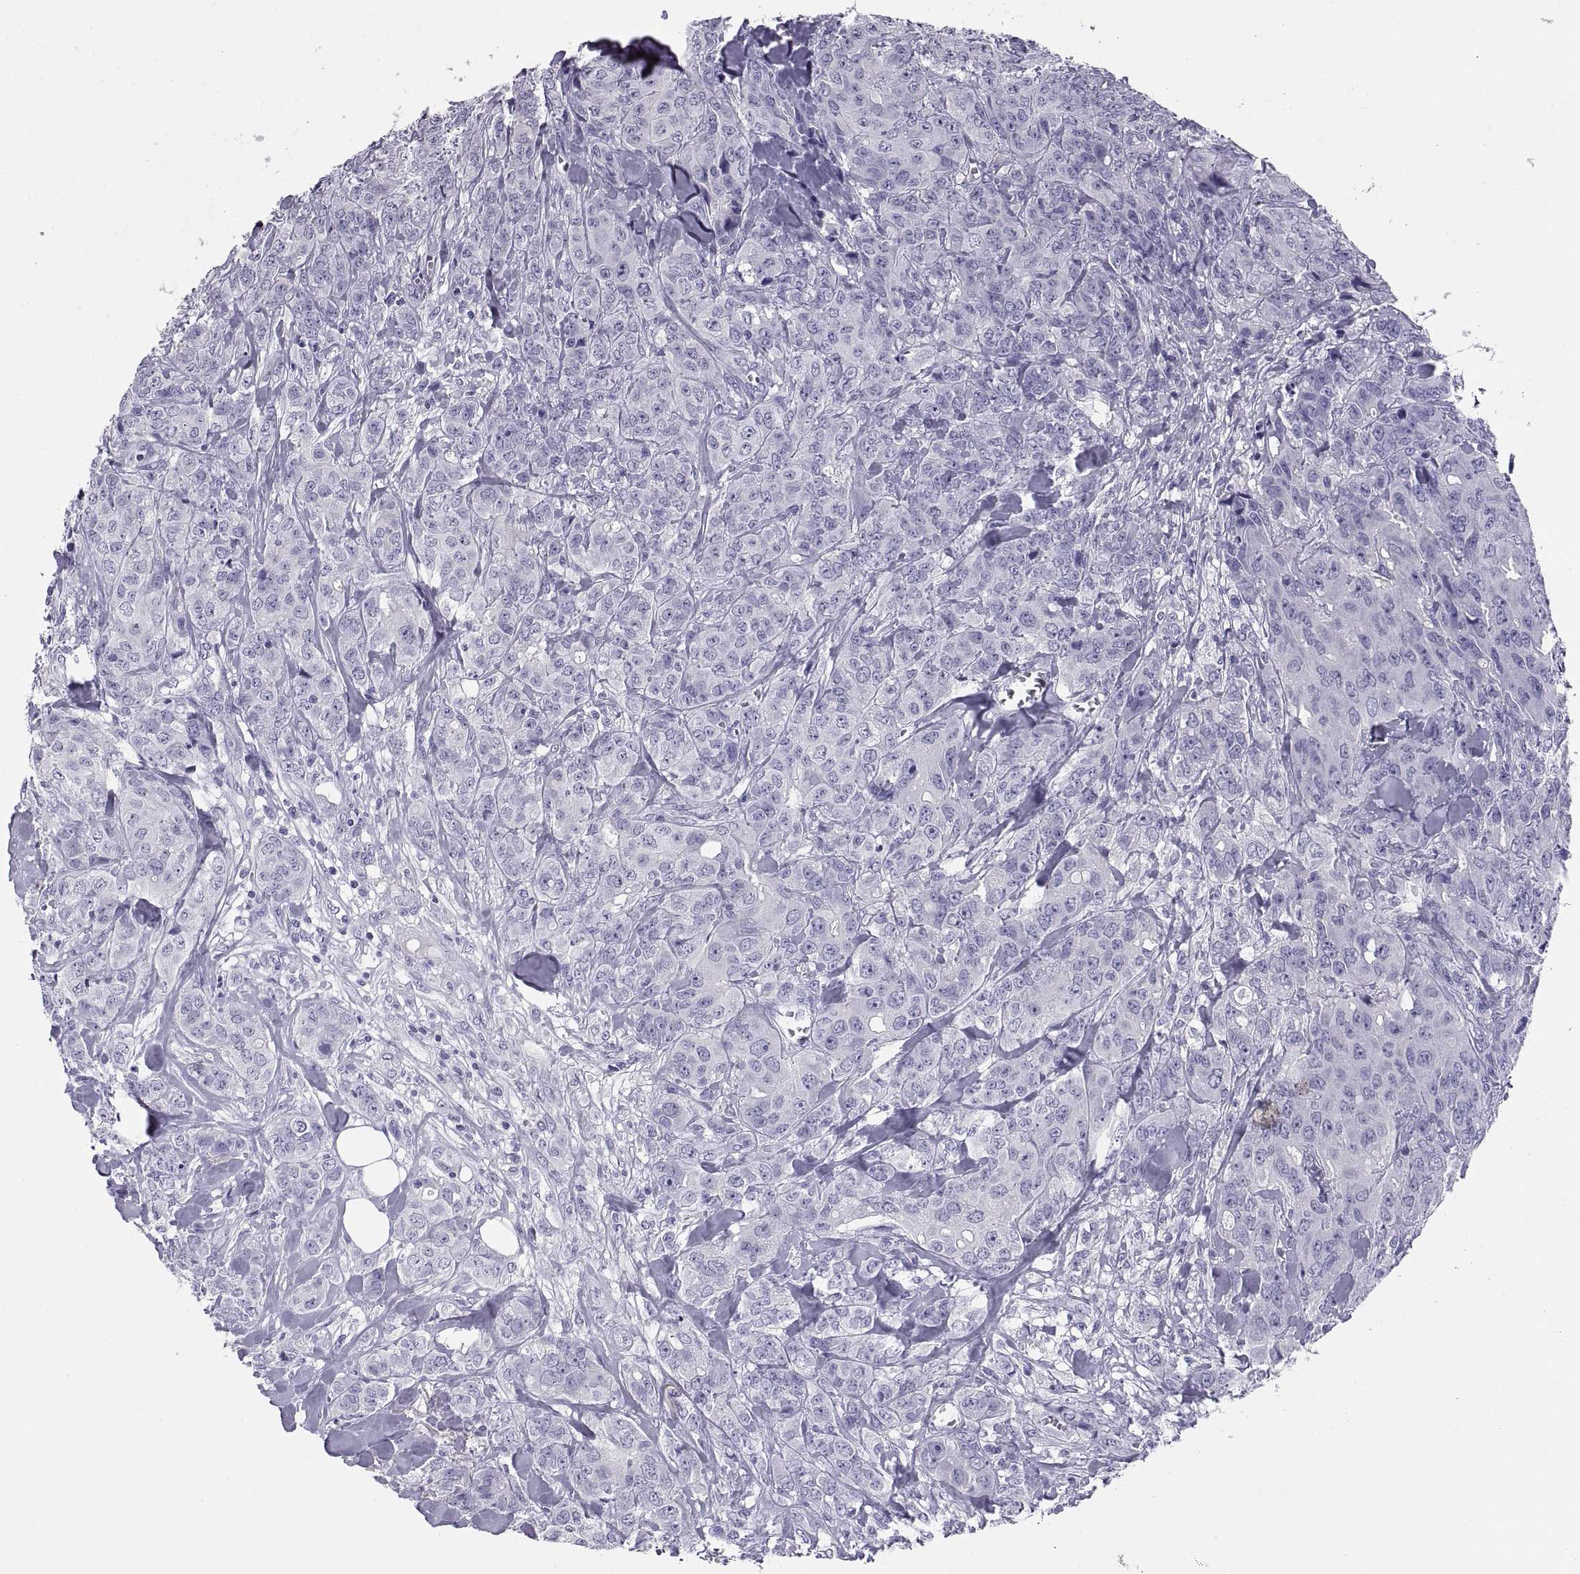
{"staining": {"intensity": "negative", "quantity": "none", "location": "none"}, "tissue": "breast cancer", "cell_type": "Tumor cells", "image_type": "cancer", "snomed": [{"axis": "morphology", "description": "Duct carcinoma"}, {"axis": "topography", "description": "Breast"}], "caption": "Tumor cells show no significant staining in infiltrating ductal carcinoma (breast).", "gene": "RGS20", "patient": {"sex": "female", "age": 43}}